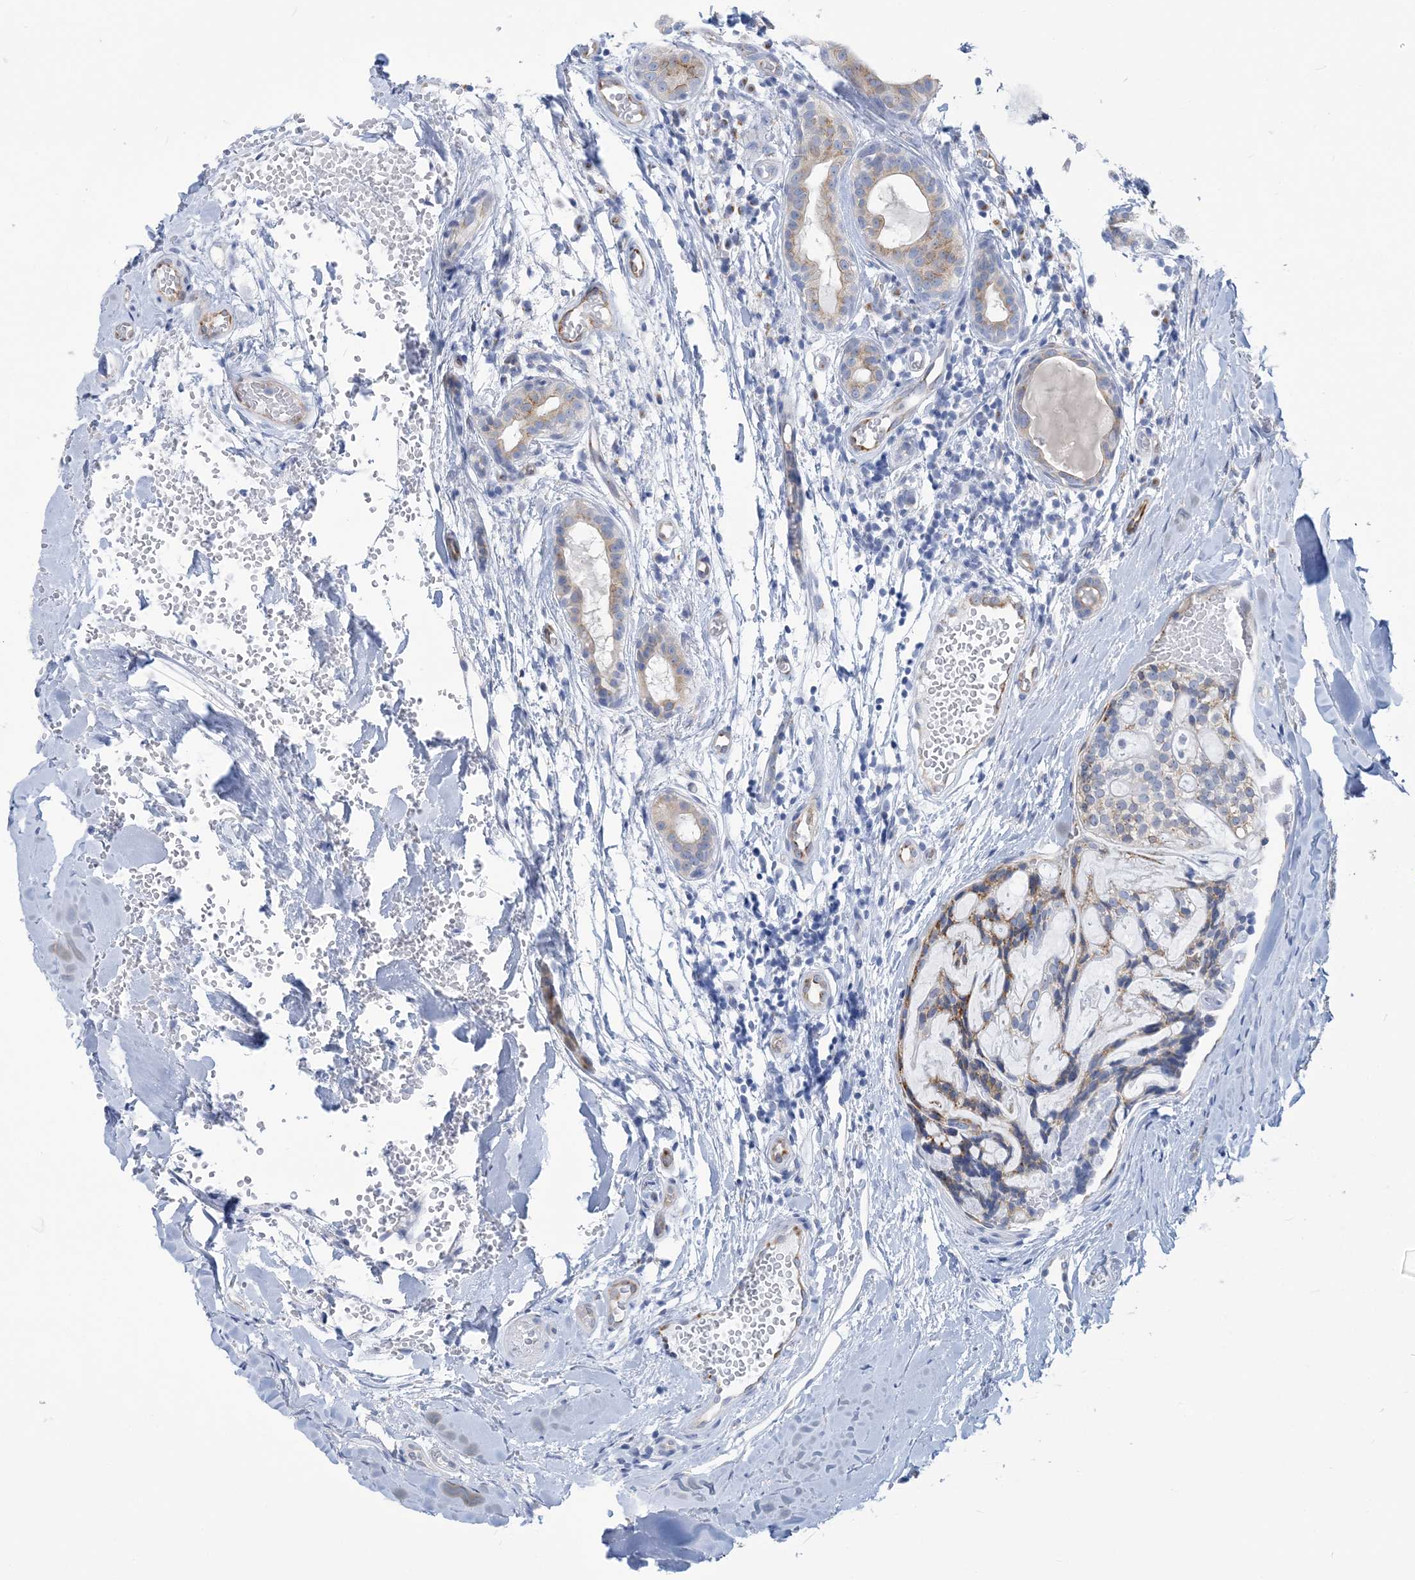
{"staining": {"intensity": "weak", "quantity": "25%-75%", "location": "cytoplasmic/membranous"}, "tissue": "head and neck cancer", "cell_type": "Tumor cells", "image_type": "cancer", "snomed": [{"axis": "morphology", "description": "Adenocarcinoma, NOS"}, {"axis": "topography", "description": "Head-Neck"}], "caption": "This photomicrograph reveals immunohistochemistry staining of head and neck cancer (adenocarcinoma), with low weak cytoplasmic/membranous expression in approximately 25%-75% of tumor cells.", "gene": "PLEKHG4B", "patient": {"sex": "male", "age": 66}}